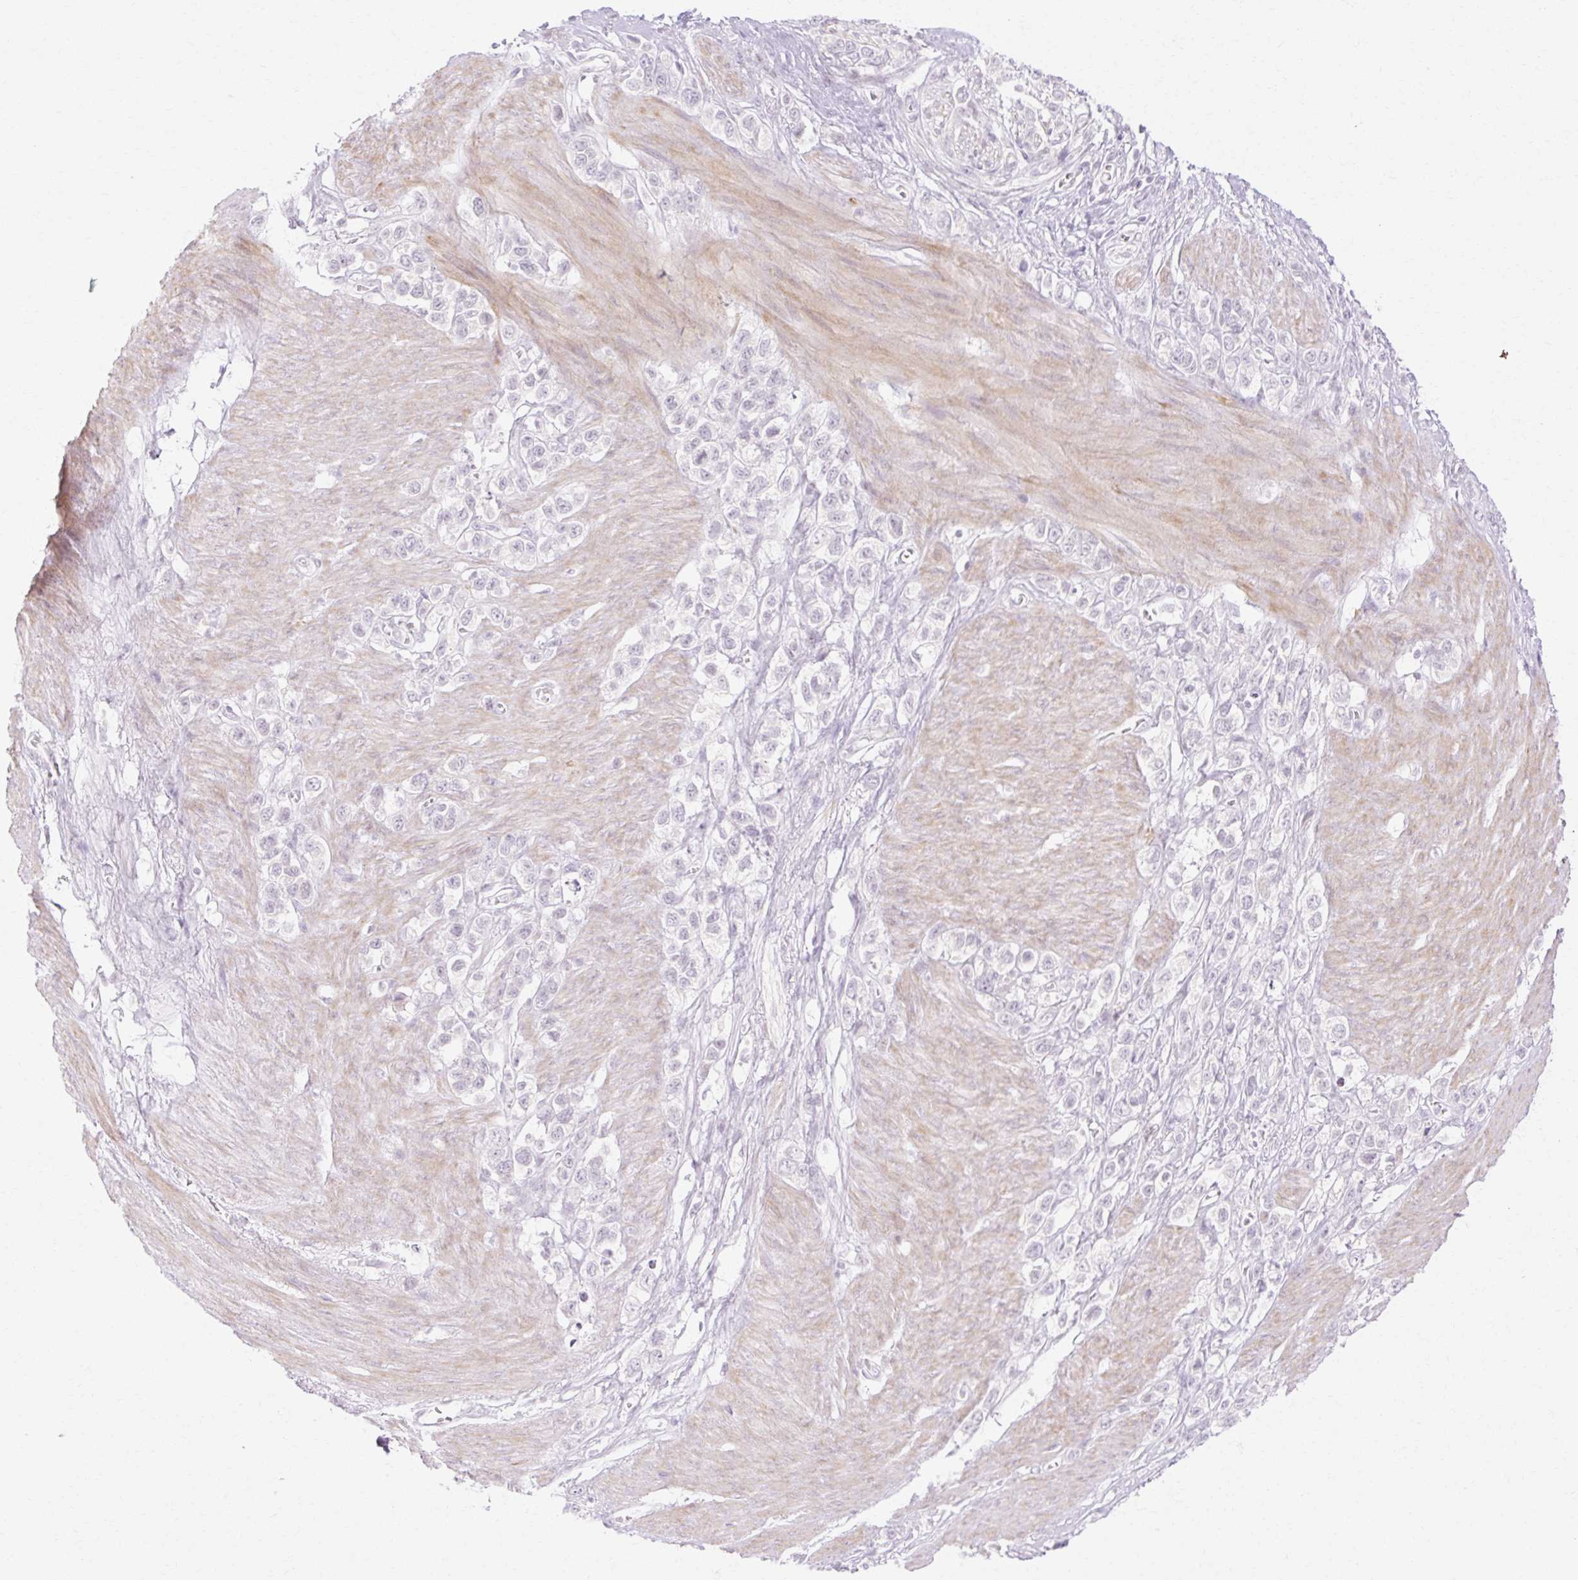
{"staining": {"intensity": "negative", "quantity": "none", "location": "none"}, "tissue": "stomach cancer", "cell_type": "Tumor cells", "image_type": "cancer", "snomed": [{"axis": "morphology", "description": "Adenocarcinoma, NOS"}, {"axis": "topography", "description": "Stomach"}], "caption": "DAB (3,3'-diaminobenzidine) immunohistochemical staining of stomach cancer (adenocarcinoma) displays no significant positivity in tumor cells.", "gene": "C3orf49", "patient": {"sex": "female", "age": 65}}